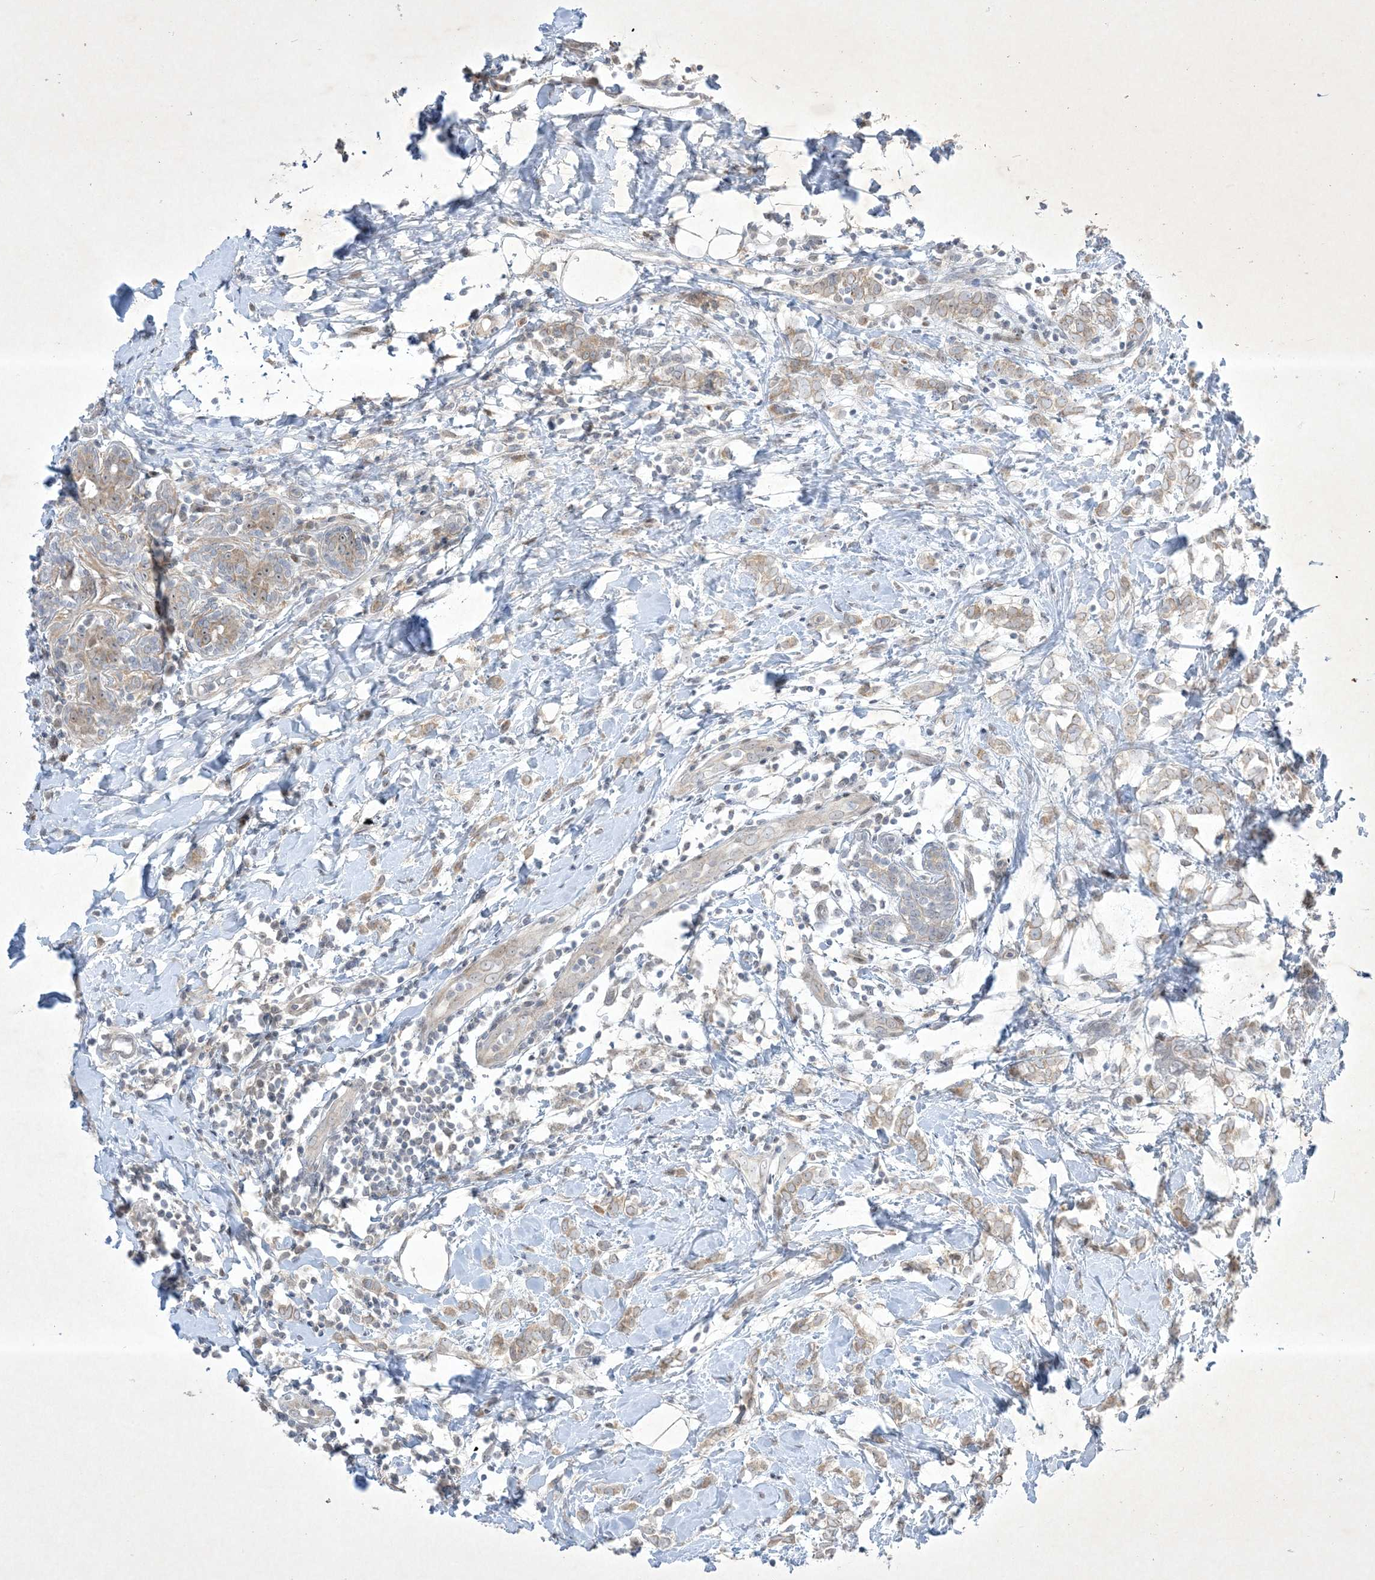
{"staining": {"intensity": "weak", "quantity": "25%-75%", "location": "cytoplasmic/membranous"}, "tissue": "breast cancer", "cell_type": "Tumor cells", "image_type": "cancer", "snomed": [{"axis": "morphology", "description": "Normal tissue, NOS"}, {"axis": "morphology", "description": "Lobular carcinoma"}, {"axis": "topography", "description": "Breast"}], "caption": "This histopathology image demonstrates breast lobular carcinoma stained with immunohistochemistry to label a protein in brown. The cytoplasmic/membranous of tumor cells show weak positivity for the protein. Nuclei are counter-stained blue.", "gene": "SOGA3", "patient": {"sex": "female", "age": 47}}